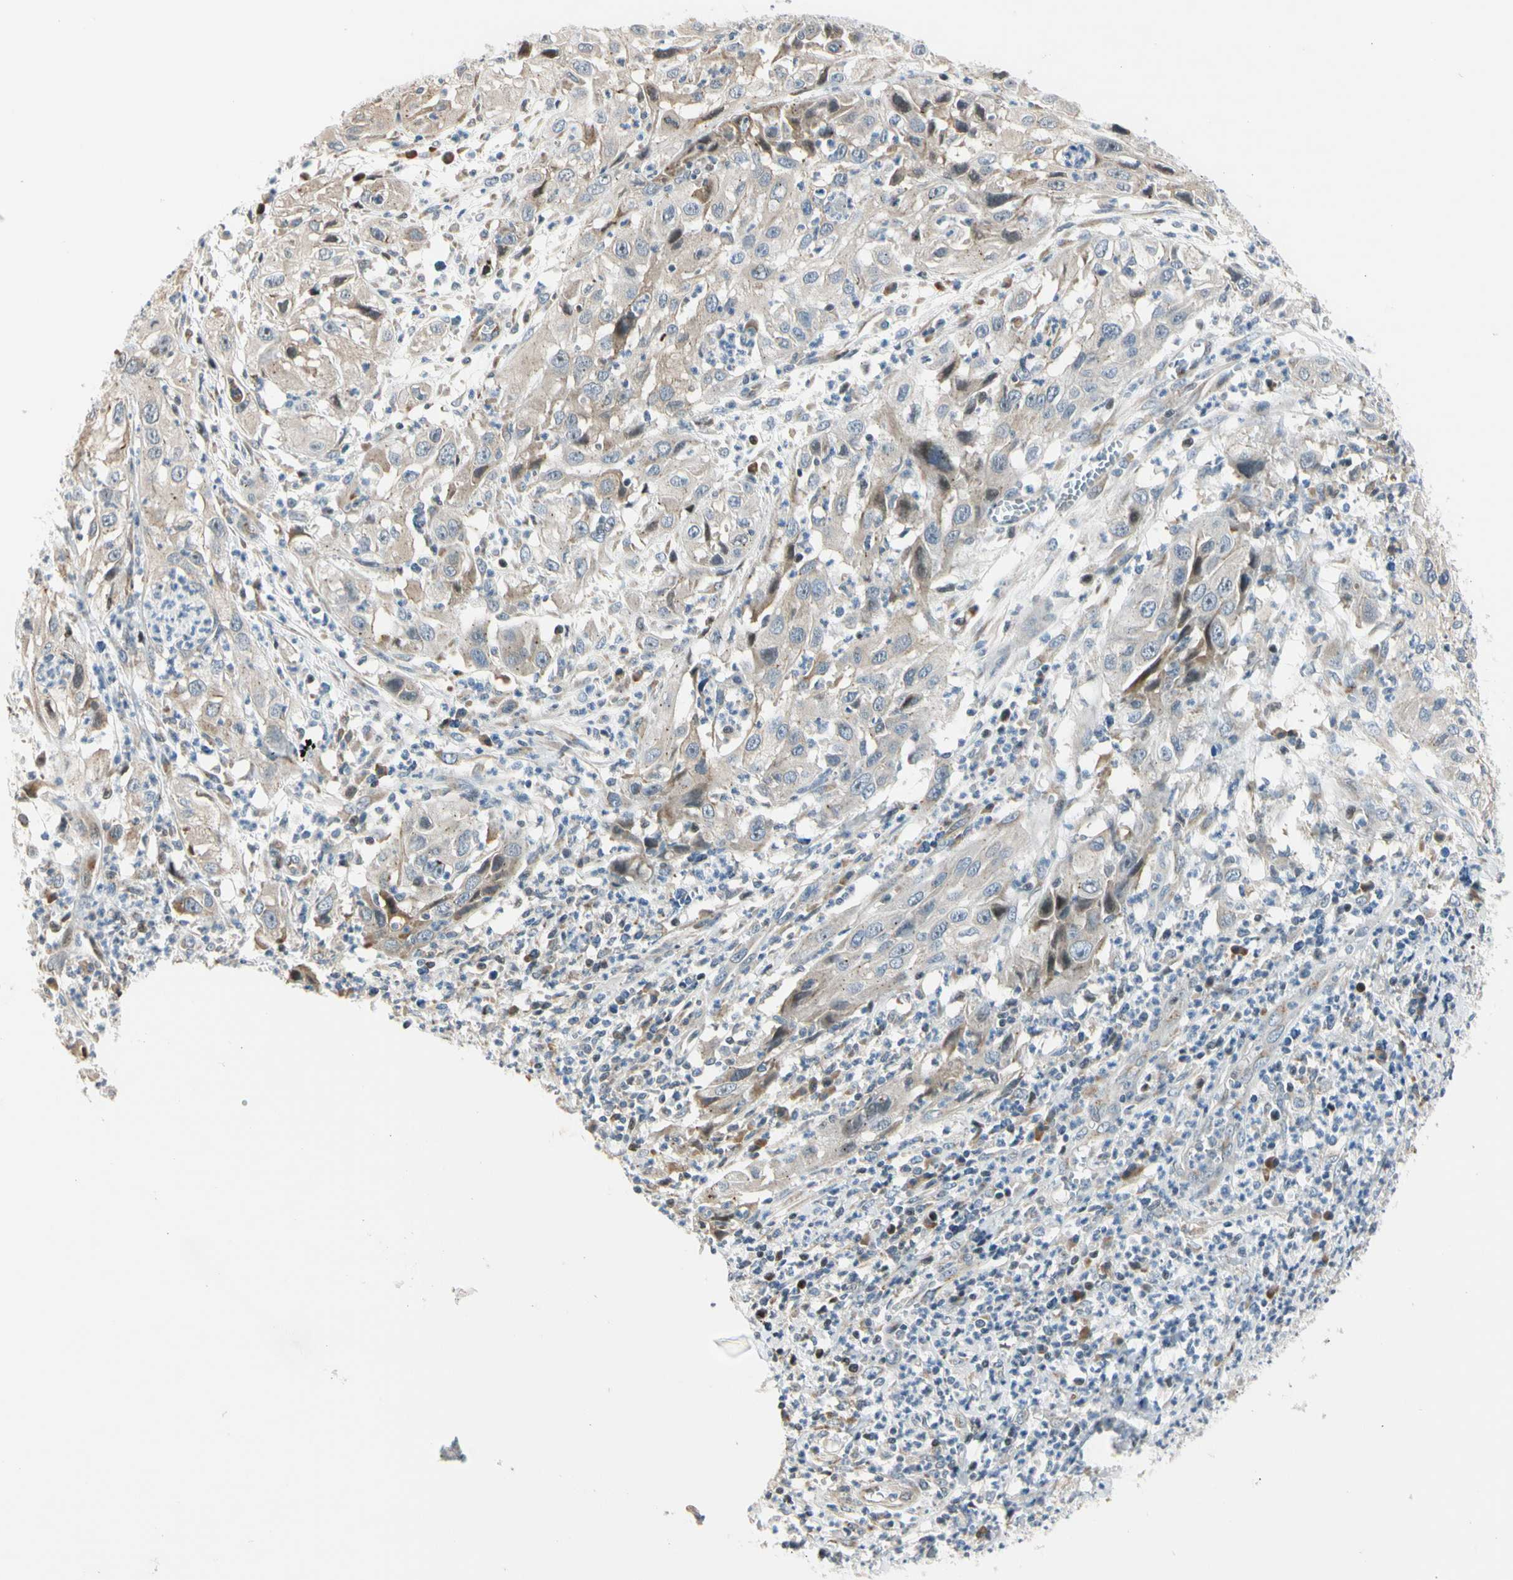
{"staining": {"intensity": "weak", "quantity": "<25%", "location": "cytoplasmic/membranous"}, "tissue": "cervical cancer", "cell_type": "Tumor cells", "image_type": "cancer", "snomed": [{"axis": "morphology", "description": "Squamous cell carcinoma, NOS"}, {"axis": "topography", "description": "Cervix"}], "caption": "High power microscopy image of an immunohistochemistry photomicrograph of squamous cell carcinoma (cervical), revealing no significant staining in tumor cells.", "gene": "NPDC1", "patient": {"sex": "female", "age": 32}}